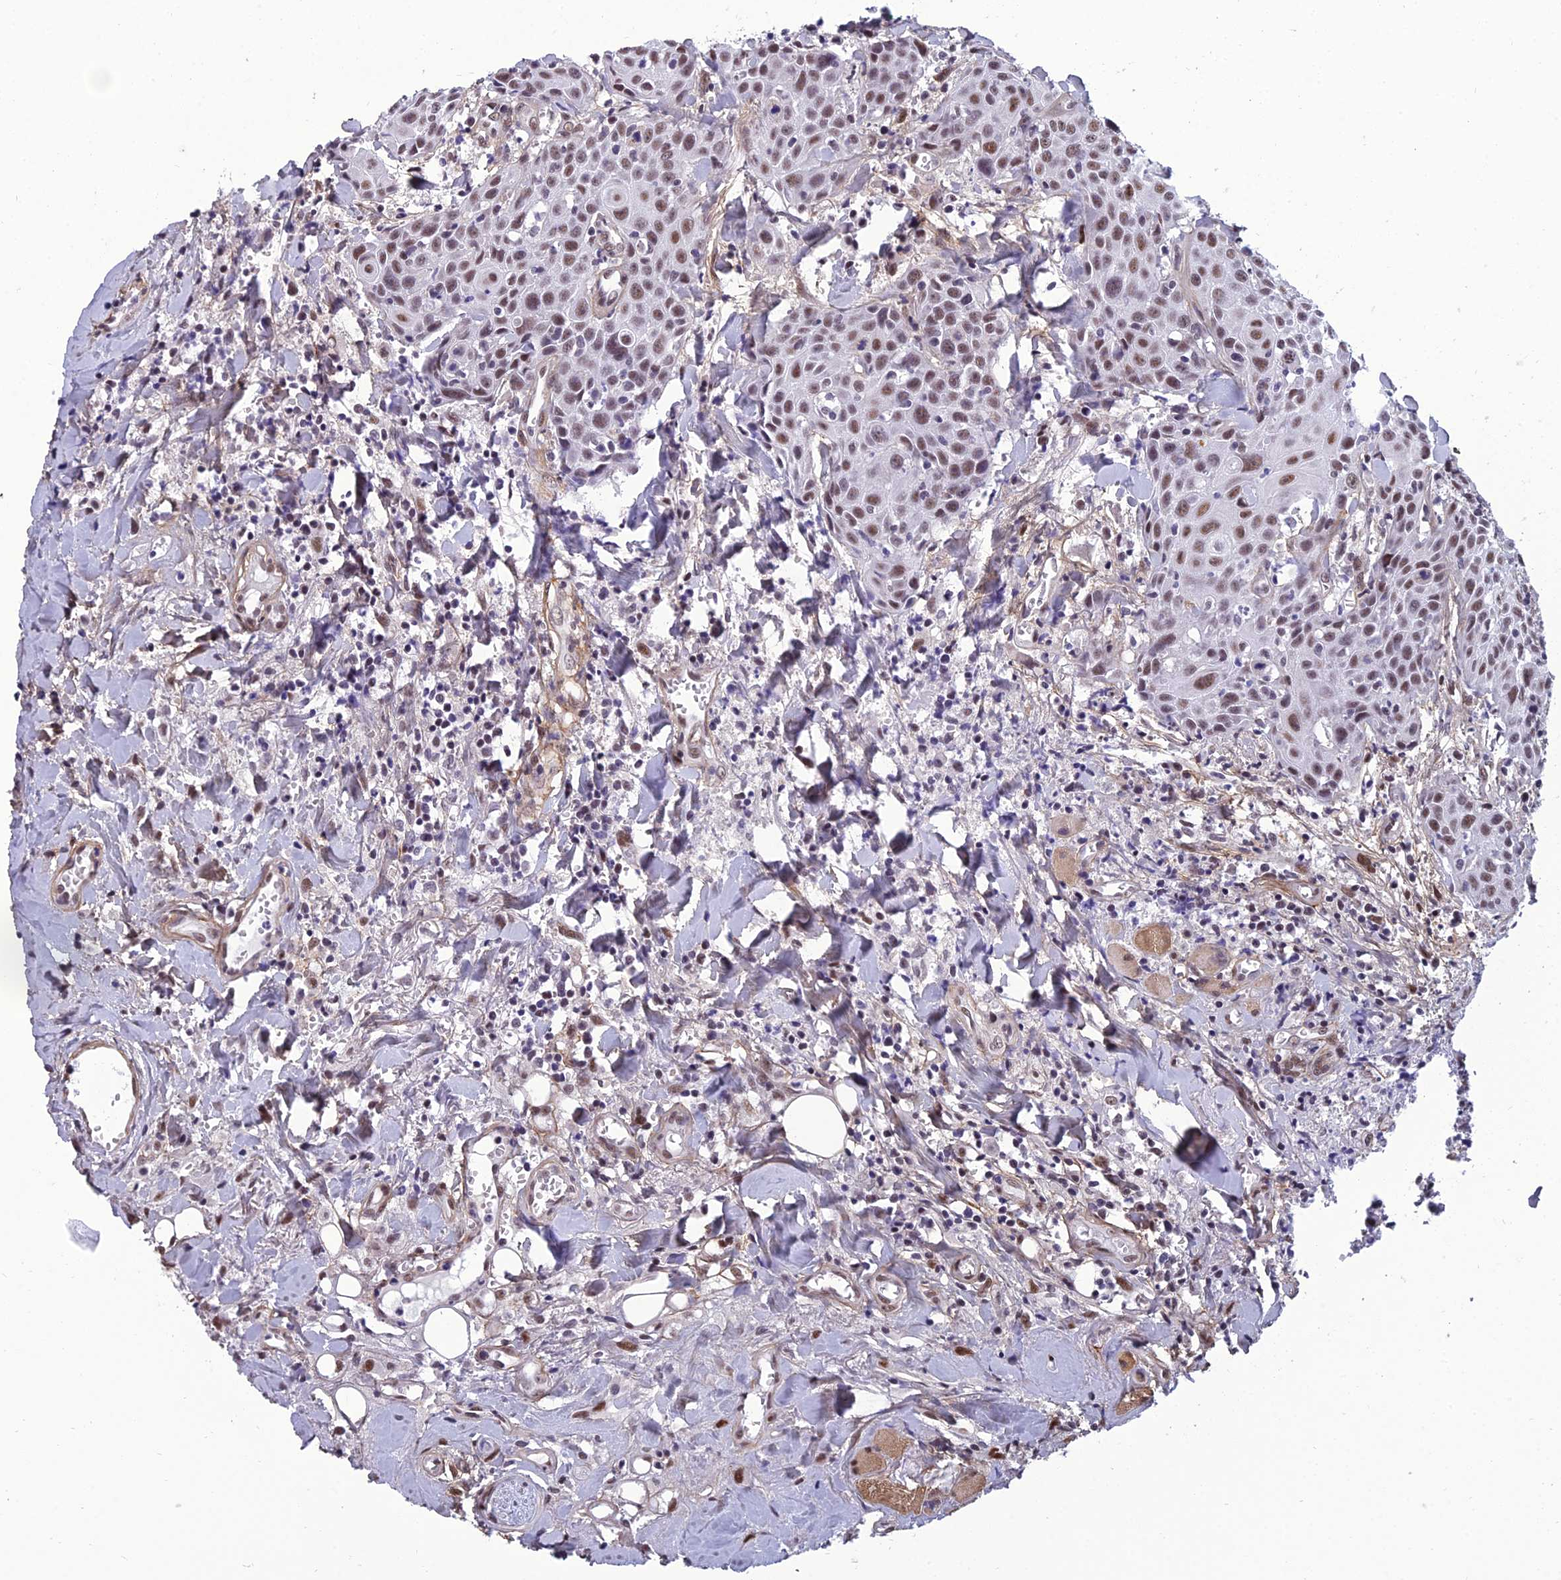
{"staining": {"intensity": "moderate", "quantity": ">75%", "location": "nuclear"}, "tissue": "head and neck cancer", "cell_type": "Tumor cells", "image_type": "cancer", "snomed": [{"axis": "morphology", "description": "Squamous cell carcinoma, NOS"}, {"axis": "topography", "description": "Oral tissue"}, {"axis": "topography", "description": "Head-Neck"}], "caption": "Protein staining demonstrates moderate nuclear positivity in approximately >75% of tumor cells in head and neck squamous cell carcinoma.", "gene": "RSRC1", "patient": {"sex": "female", "age": 82}}